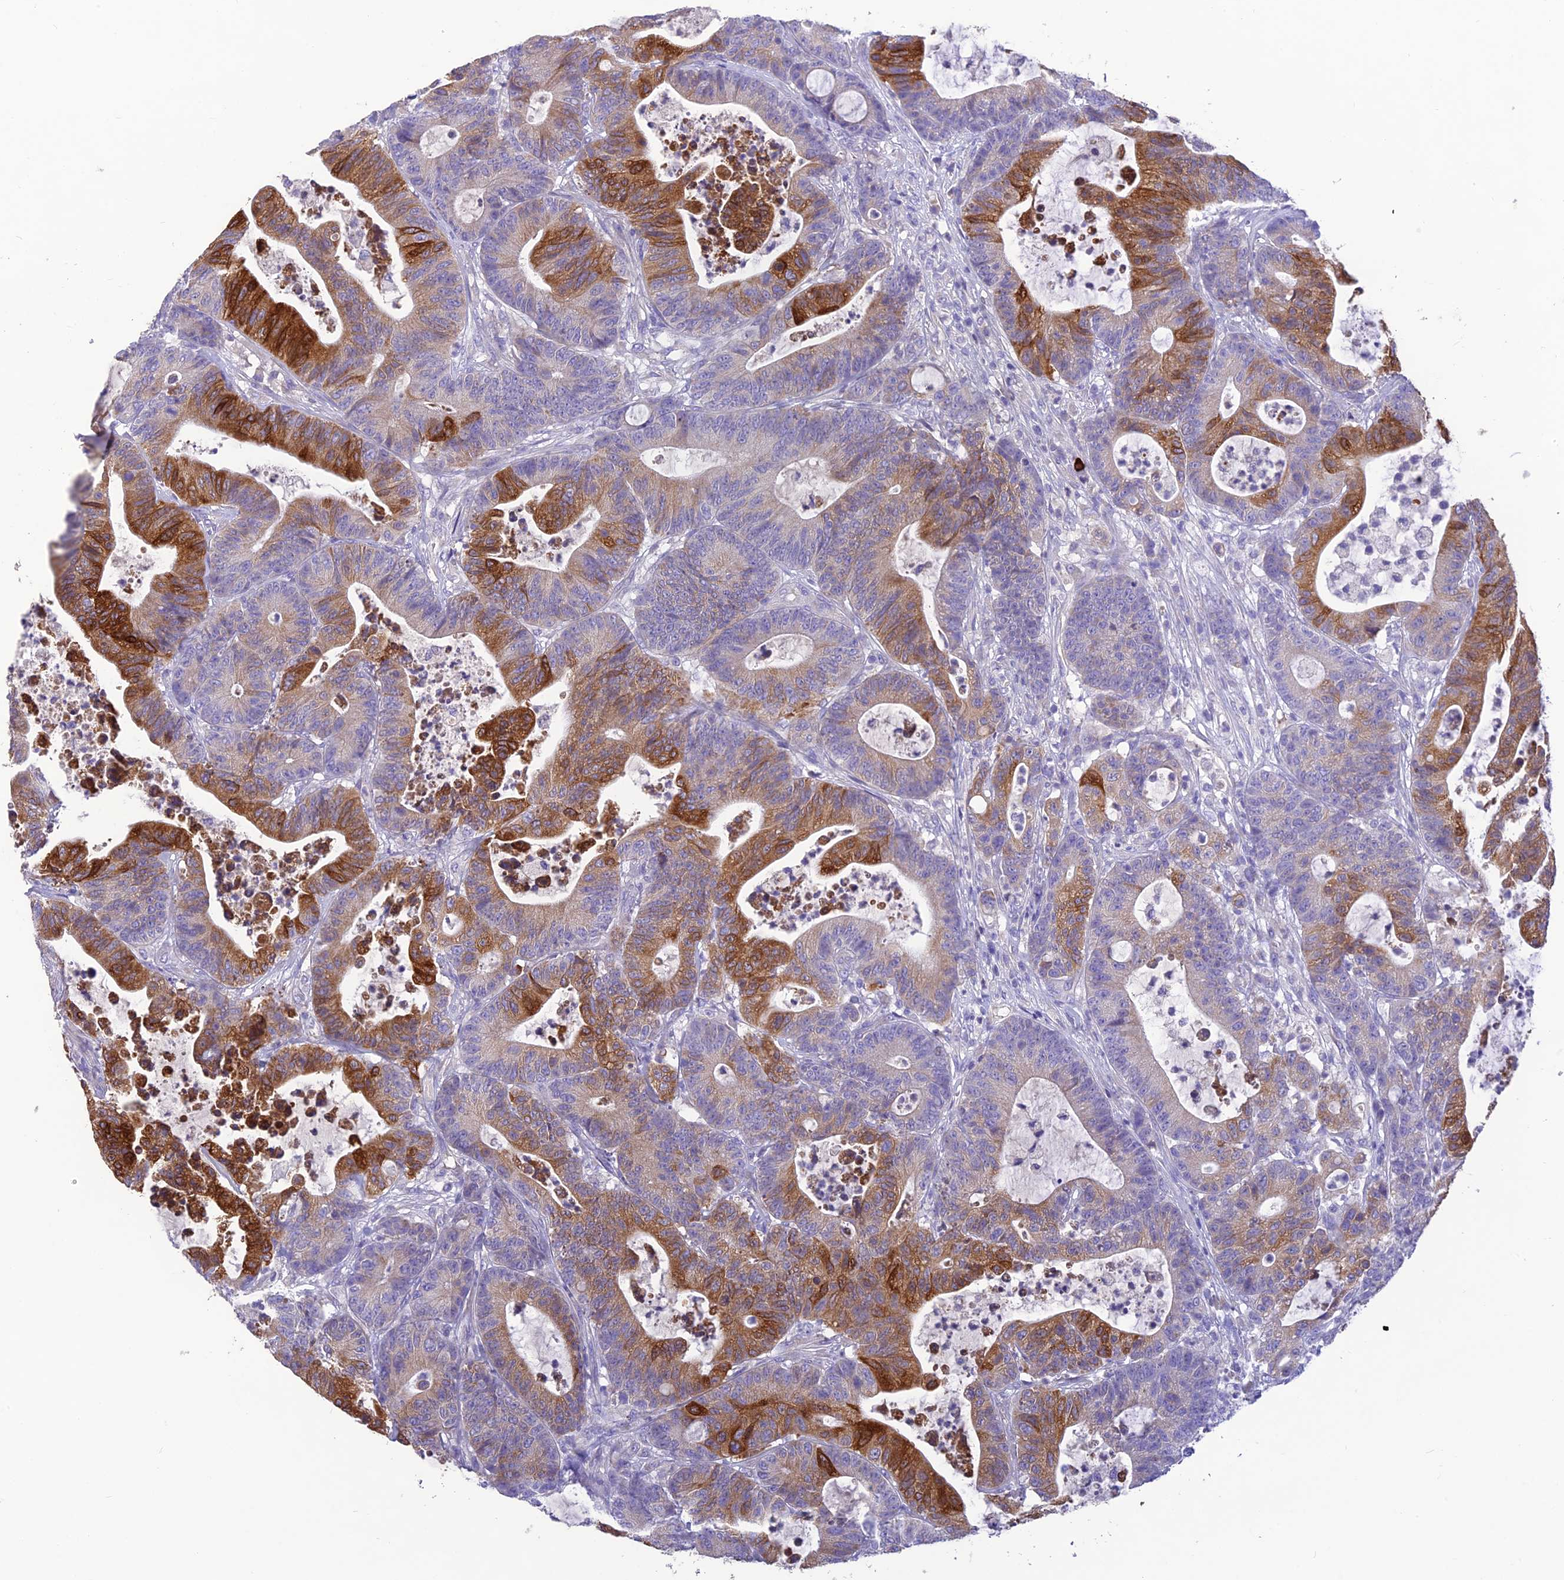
{"staining": {"intensity": "moderate", "quantity": "25%-75%", "location": "cytoplasmic/membranous"}, "tissue": "colorectal cancer", "cell_type": "Tumor cells", "image_type": "cancer", "snomed": [{"axis": "morphology", "description": "Adenocarcinoma, NOS"}, {"axis": "topography", "description": "Colon"}], "caption": "This is an image of immunohistochemistry staining of colorectal cancer (adenocarcinoma), which shows moderate positivity in the cytoplasmic/membranous of tumor cells.", "gene": "HSD17B2", "patient": {"sex": "female", "age": 84}}